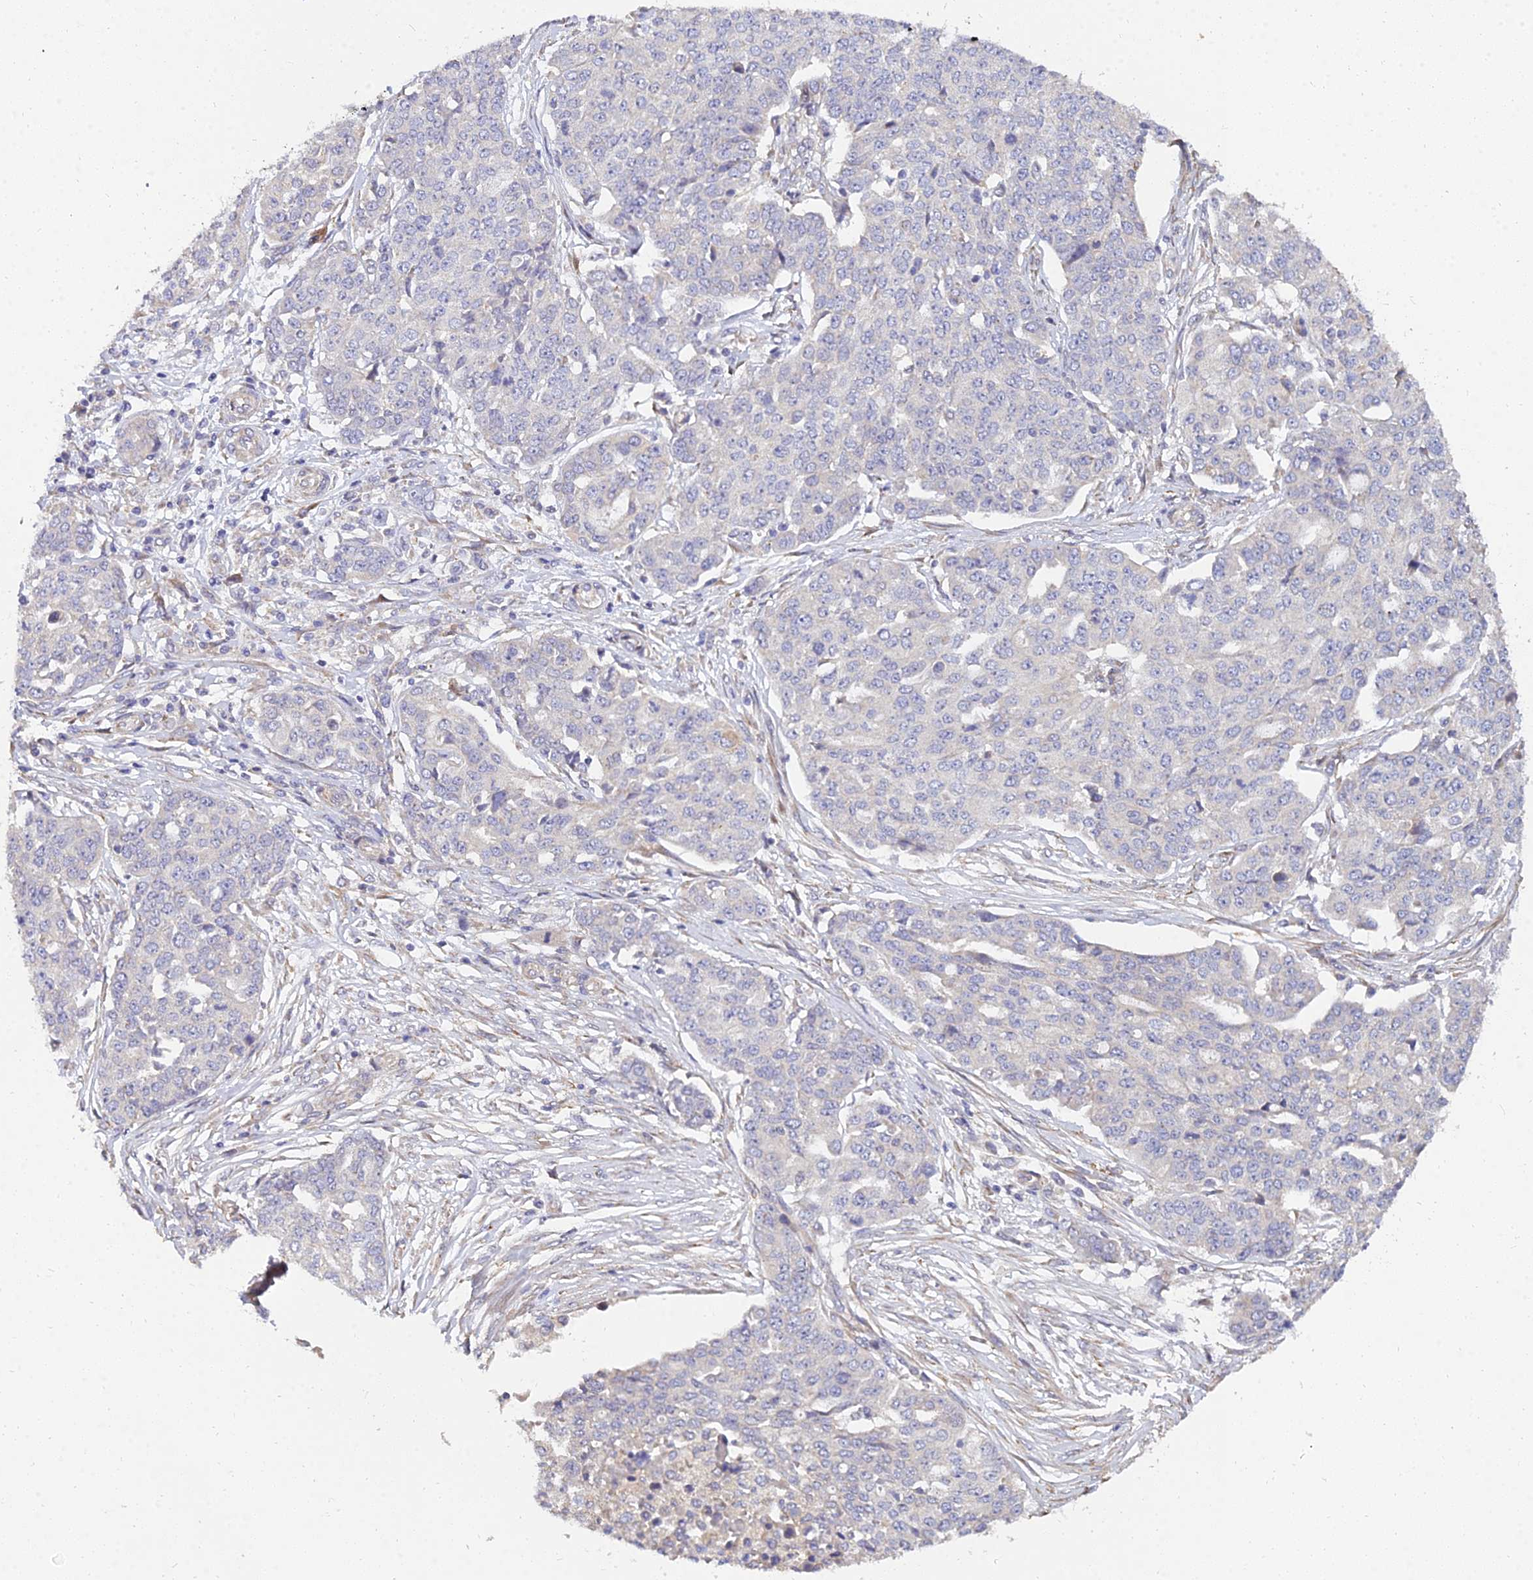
{"staining": {"intensity": "negative", "quantity": "none", "location": "none"}, "tissue": "ovarian cancer", "cell_type": "Tumor cells", "image_type": "cancer", "snomed": [{"axis": "morphology", "description": "Cystadenocarcinoma, serous, NOS"}, {"axis": "topography", "description": "Soft tissue"}, {"axis": "topography", "description": "Ovary"}], "caption": "This is an IHC histopathology image of human serous cystadenocarcinoma (ovarian). There is no staining in tumor cells.", "gene": "ARL8B", "patient": {"sex": "female", "age": 57}}